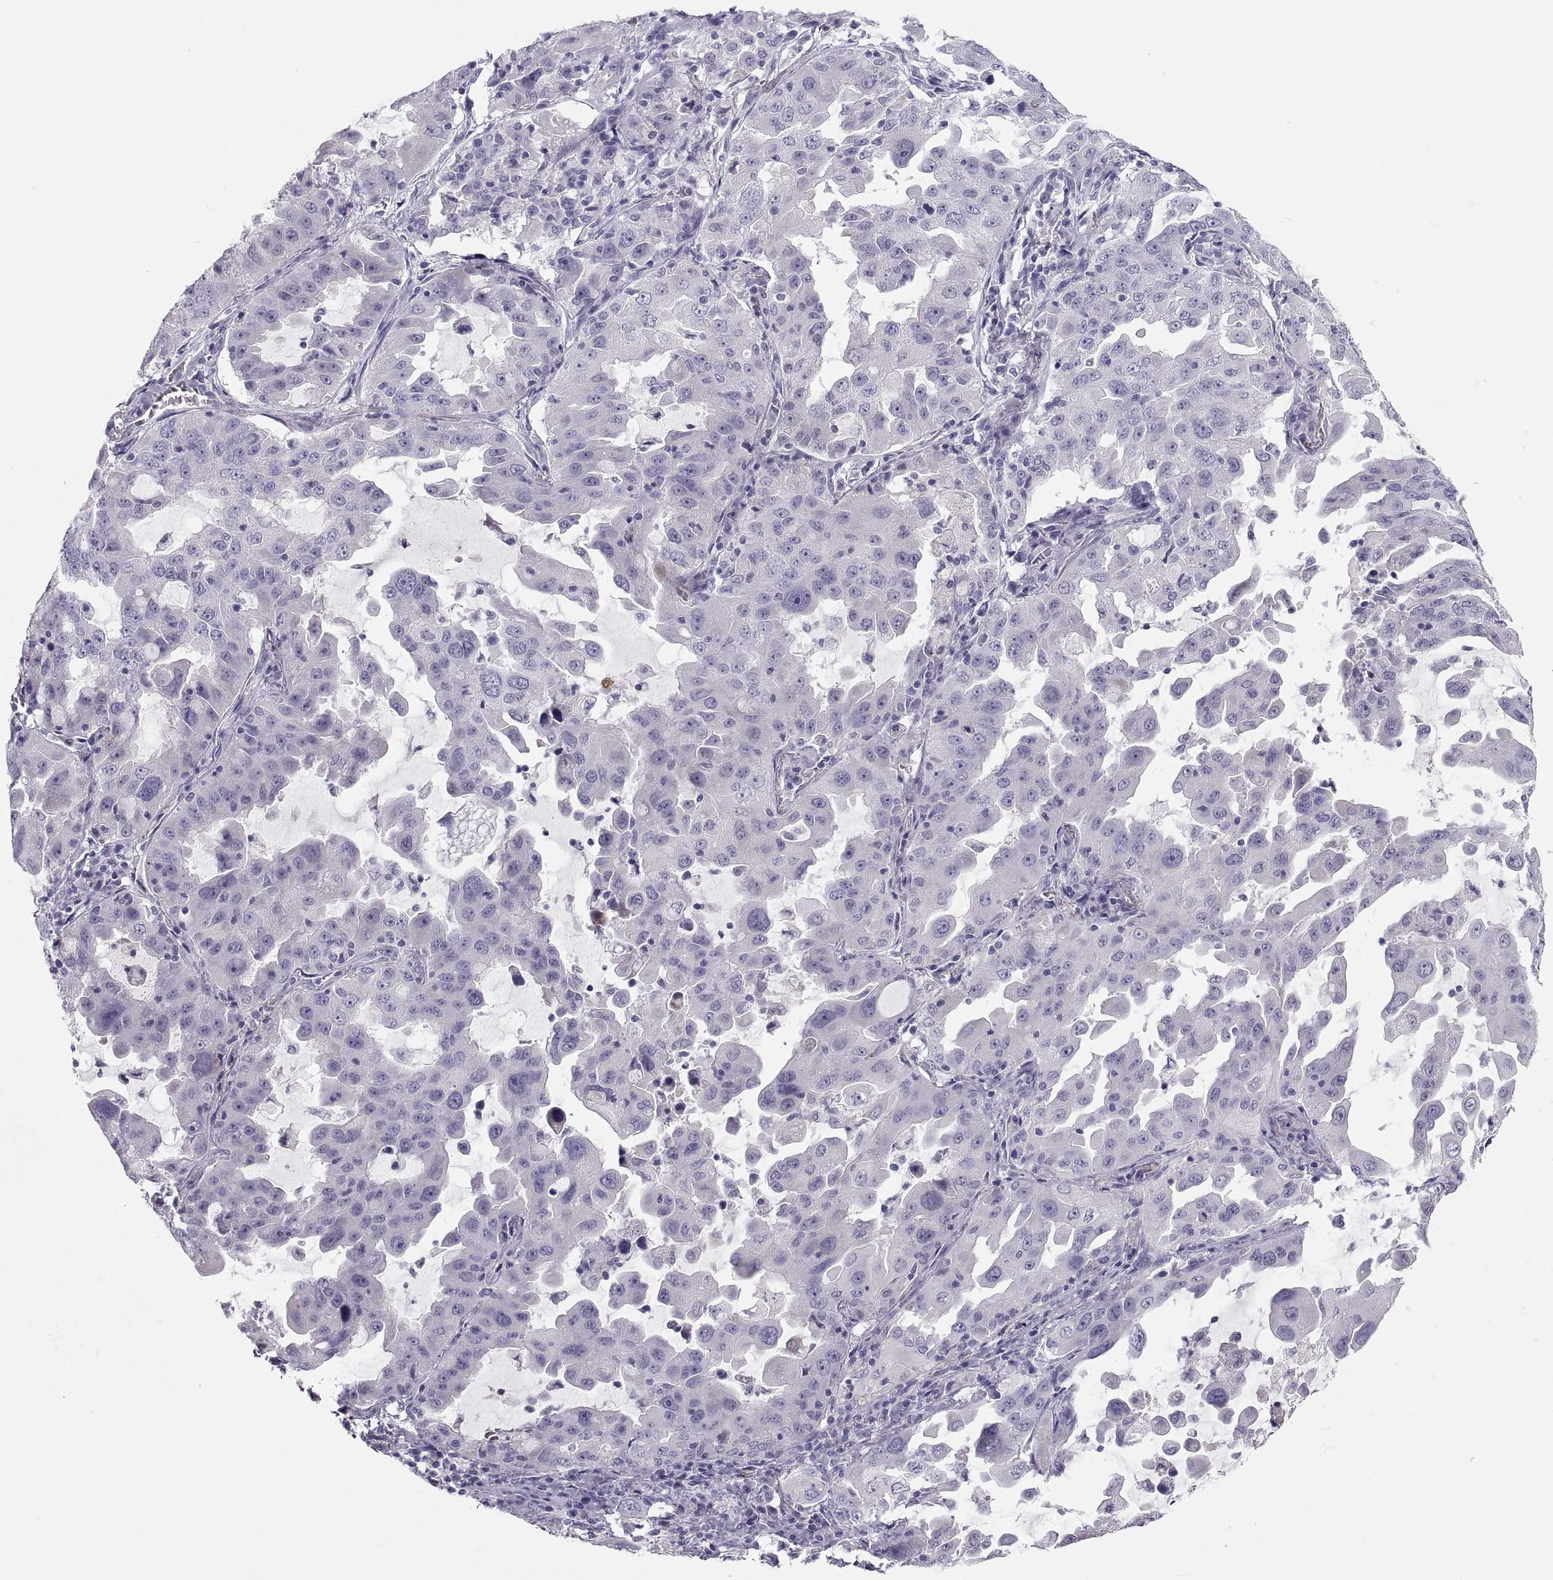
{"staining": {"intensity": "negative", "quantity": "none", "location": "none"}, "tissue": "lung cancer", "cell_type": "Tumor cells", "image_type": "cancer", "snomed": [{"axis": "morphology", "description": "Adenocarcinoma, NOS"}, {"axis": "topography", "description": "Lung"}], "caption": "Immunohistochemical staining of human lung cancer (adenocarcinoma) reveals no significant staining in tumor cells.", "gene": "MAGEB2", "patient": {"sex": "female", "age": 61}}